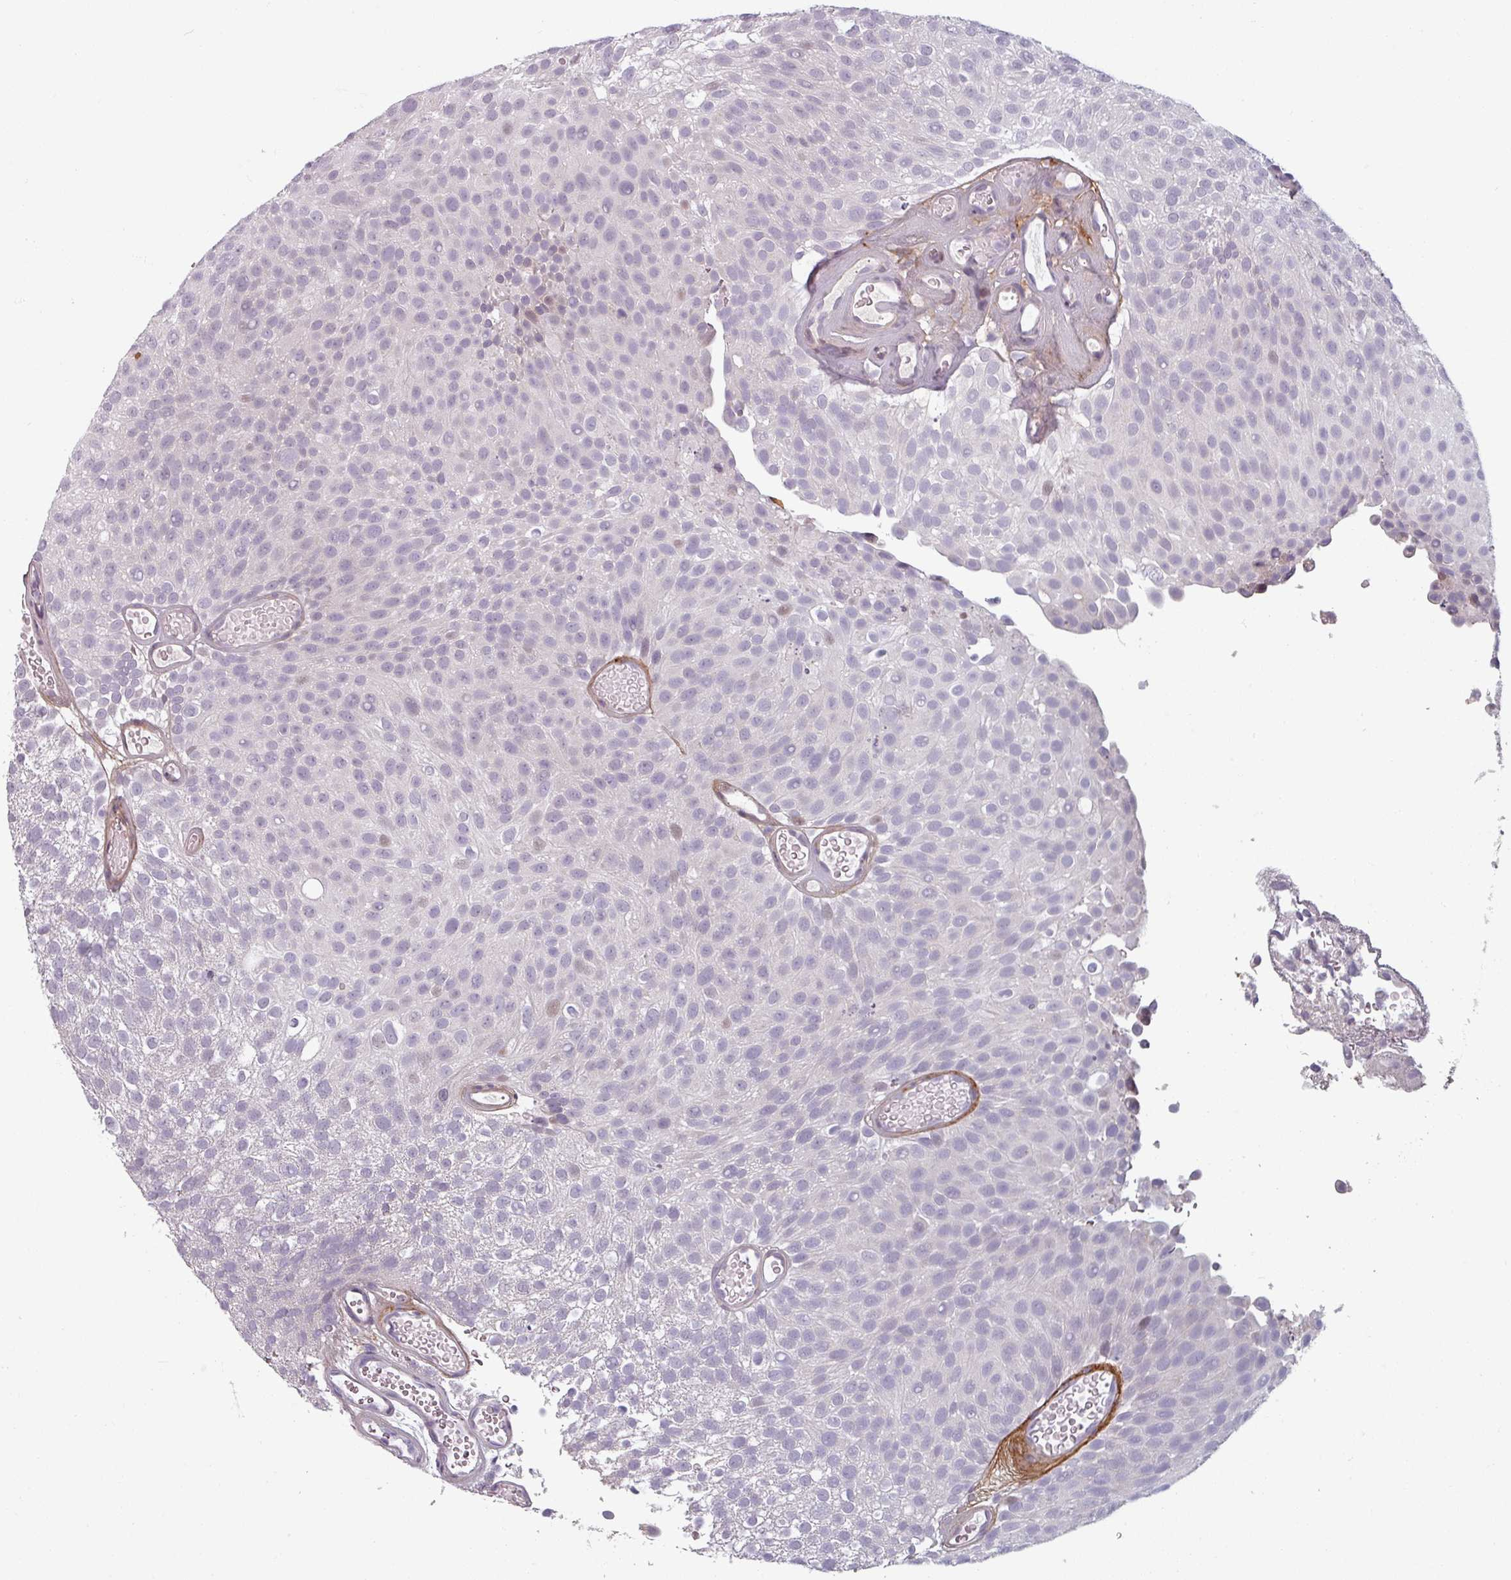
{"staining": {"intensity": "negative", "quantity": "none", "location": "none"}, "tissue": "urothelial cancer", "cell_type": "Tumor cells", "image_type": "cancer", "snomed": [{"axis": "morphology", "description": "Urothelial carcinoma, Low grade"}, {"axis": "topography", "description": "Urinary bladder"}], "caption": "An immunohistochemistry histopathology image of urothelial cancer is shown. There is no staining in tumor cells of urothelial cancer.", "gene": "CYB5RL", "patient": {"sex": "male", "age": 78}}